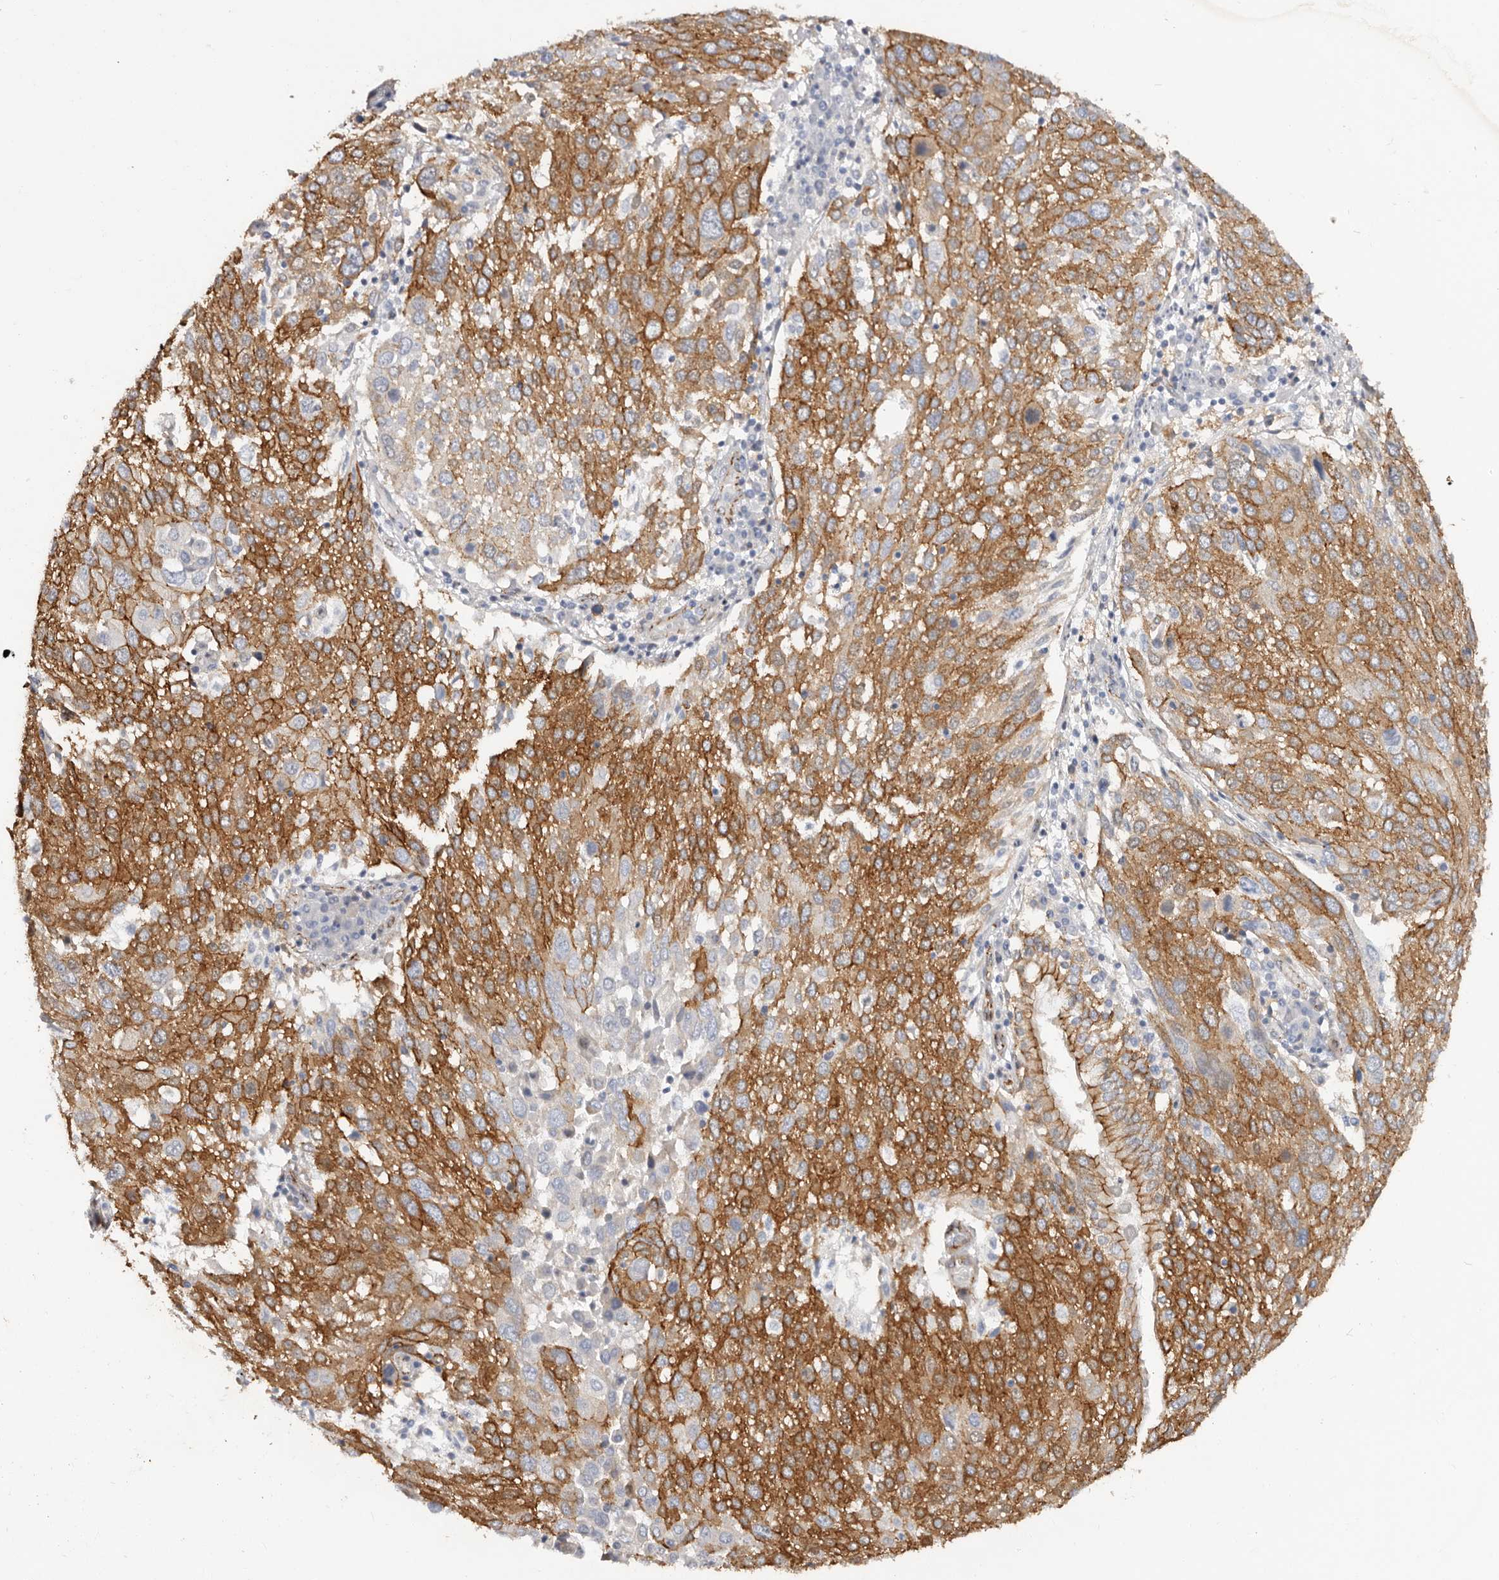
{"staining": {"intensity": "strong", "quantity": ">75%", "location": "cytoplasmic/membranous"}, "tissue": "lung cancer", "cell_type": "Tumor cells", "image_type": "cancer", "snomed": [{"axis": "morphology", "description": "Squamous cell carcinoma, NOS"}, {"axis": "topography", "description": "Lung"}], "caption": "Strong cytoplasmic/membranous positivity for a protein is appreciated in about >75% of tumor cells of lung squamous cell carcinoma using immunohistochemistry (IHC).", "gene": "CTNNB1", "patient": {"sex": "male", "age": 65}}